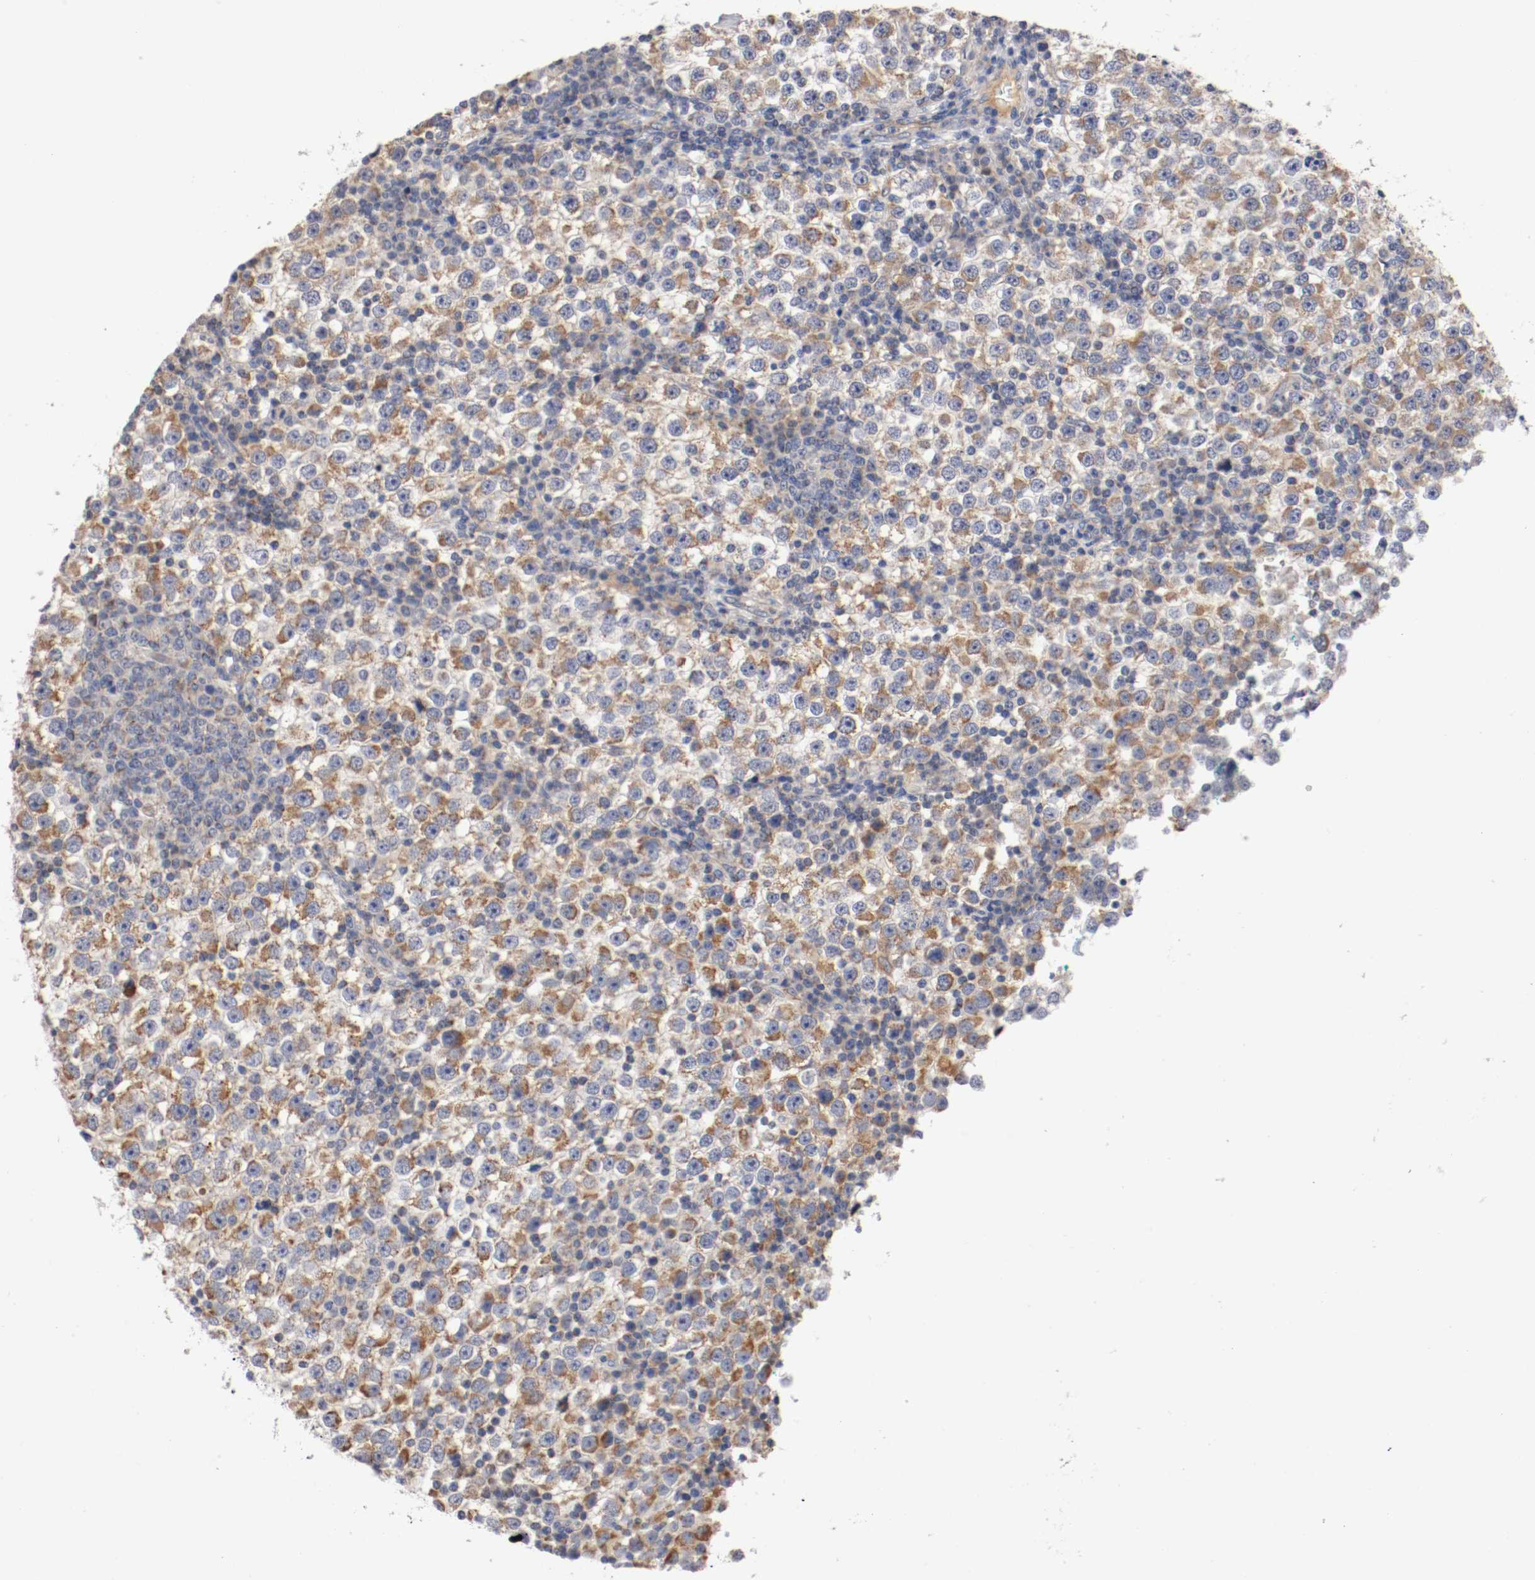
{"staining": {"intensity": "weak", "quantity": "25%-75%", "location": "cytoplasmic/membranous"}, "tissue": "testis cancer", "cell_type": "Tumor cells", "image_type": "cancer", "snomed": [{"axis": "morphology", "description": "Seminoma, NOS"}, {"axis": "topography", "description": "Testis"}], "caption": "An image of human testis seminoma stained for a protein demonstrates weak cytoplasmic/membranous brown staining in tumor cells.", "gene": "PCSK6", "patient": {"sex": "male", "age": 65}}